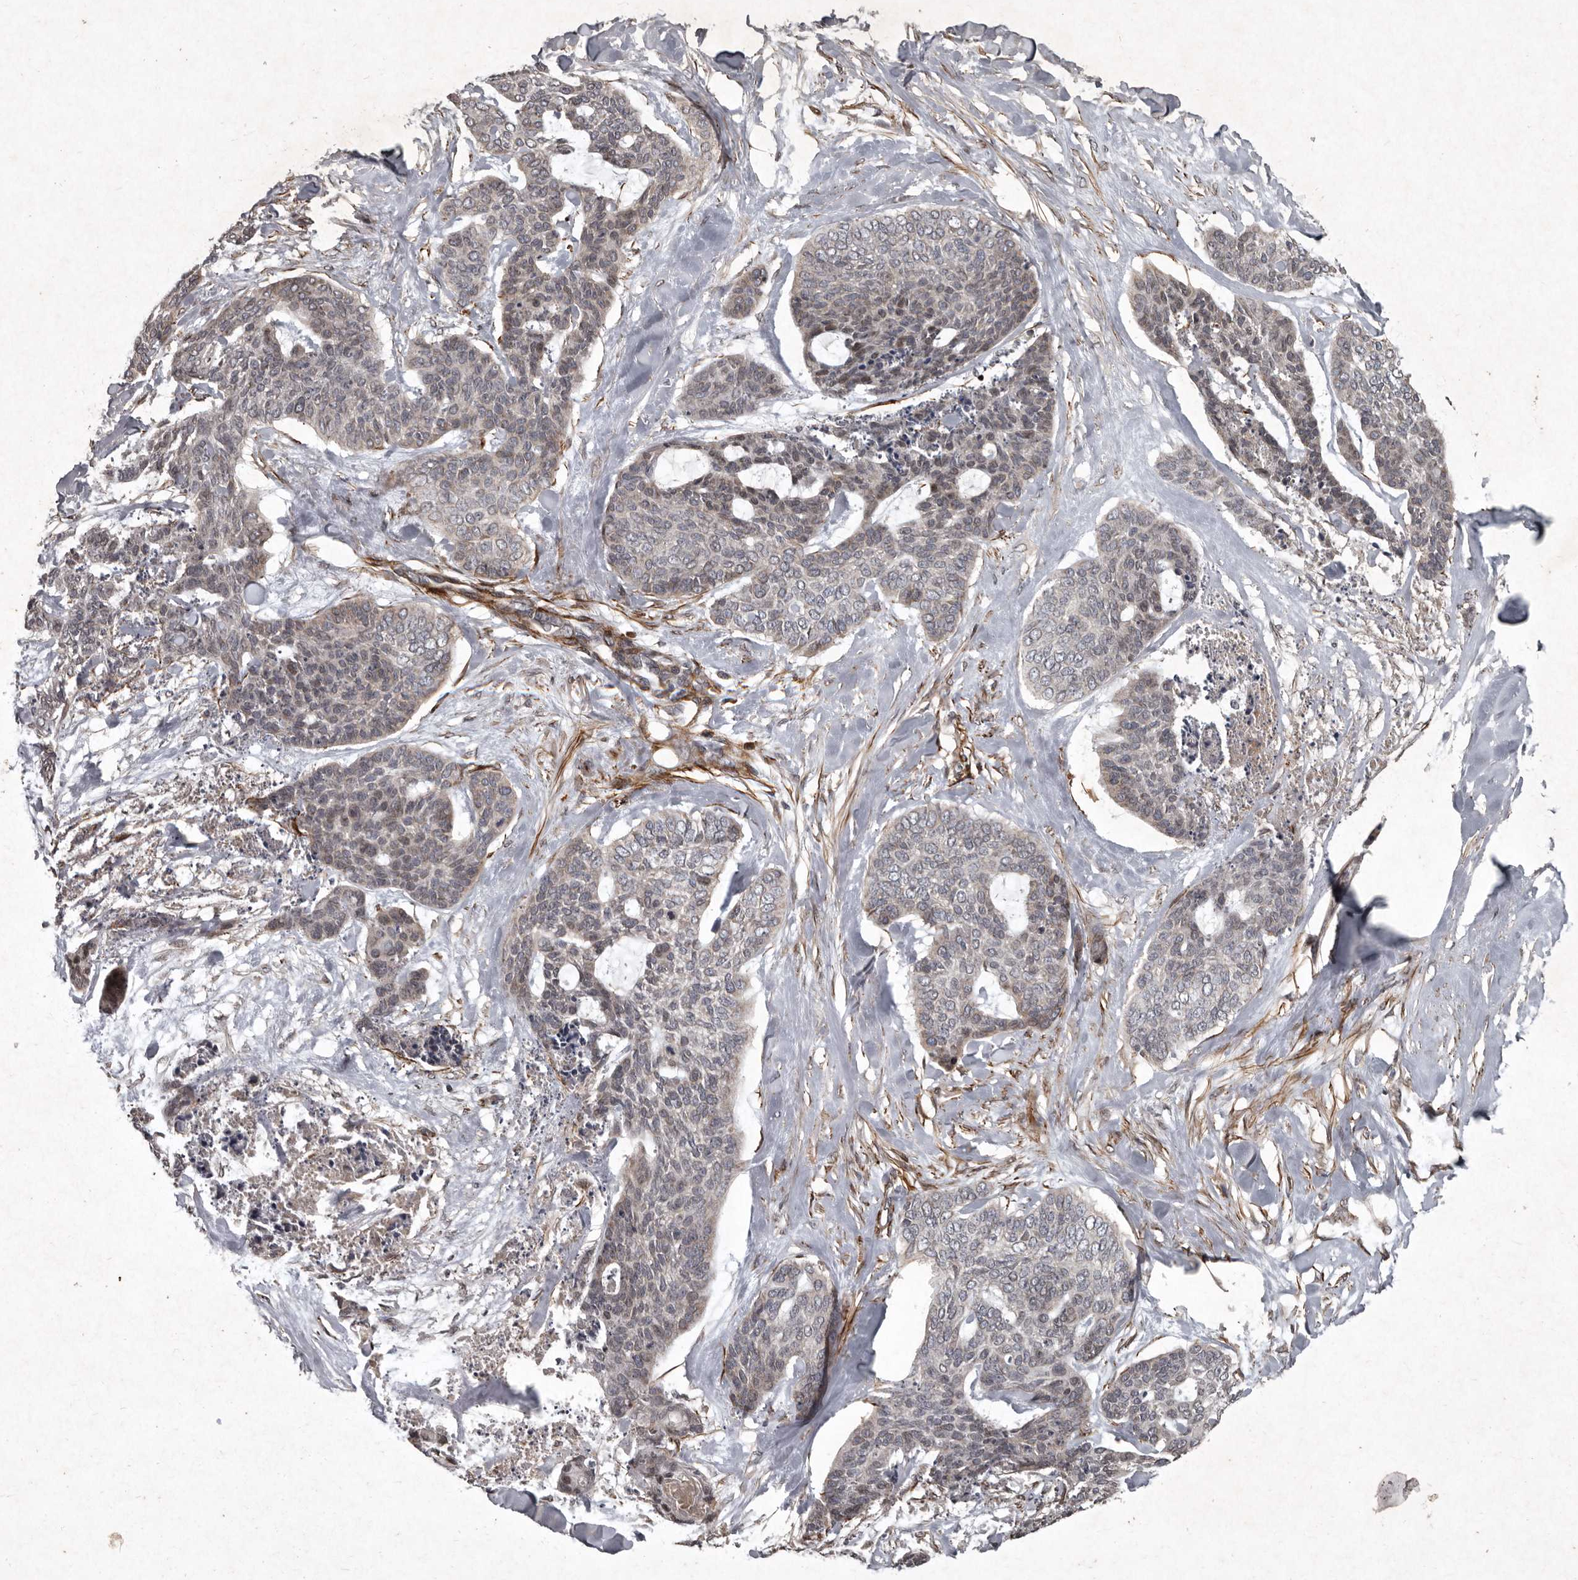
{"staining": {"intensity": "negative", "quantity": "none", "location": "none"}, "tissue": "skin cancer", "cell_type": "Tumor cells", "image_type": "cancer", "snomed": [{"axis": "morphology", "description": "Basal cell carcinoma"}, {"axis": "topography", "description": "Skin"}], "caption": "There is no significant positivity in tumor cells of basal cell carcinoma (skin).", "gene": "MRPS15", "patient": {"sex": "female", "age": 64}}